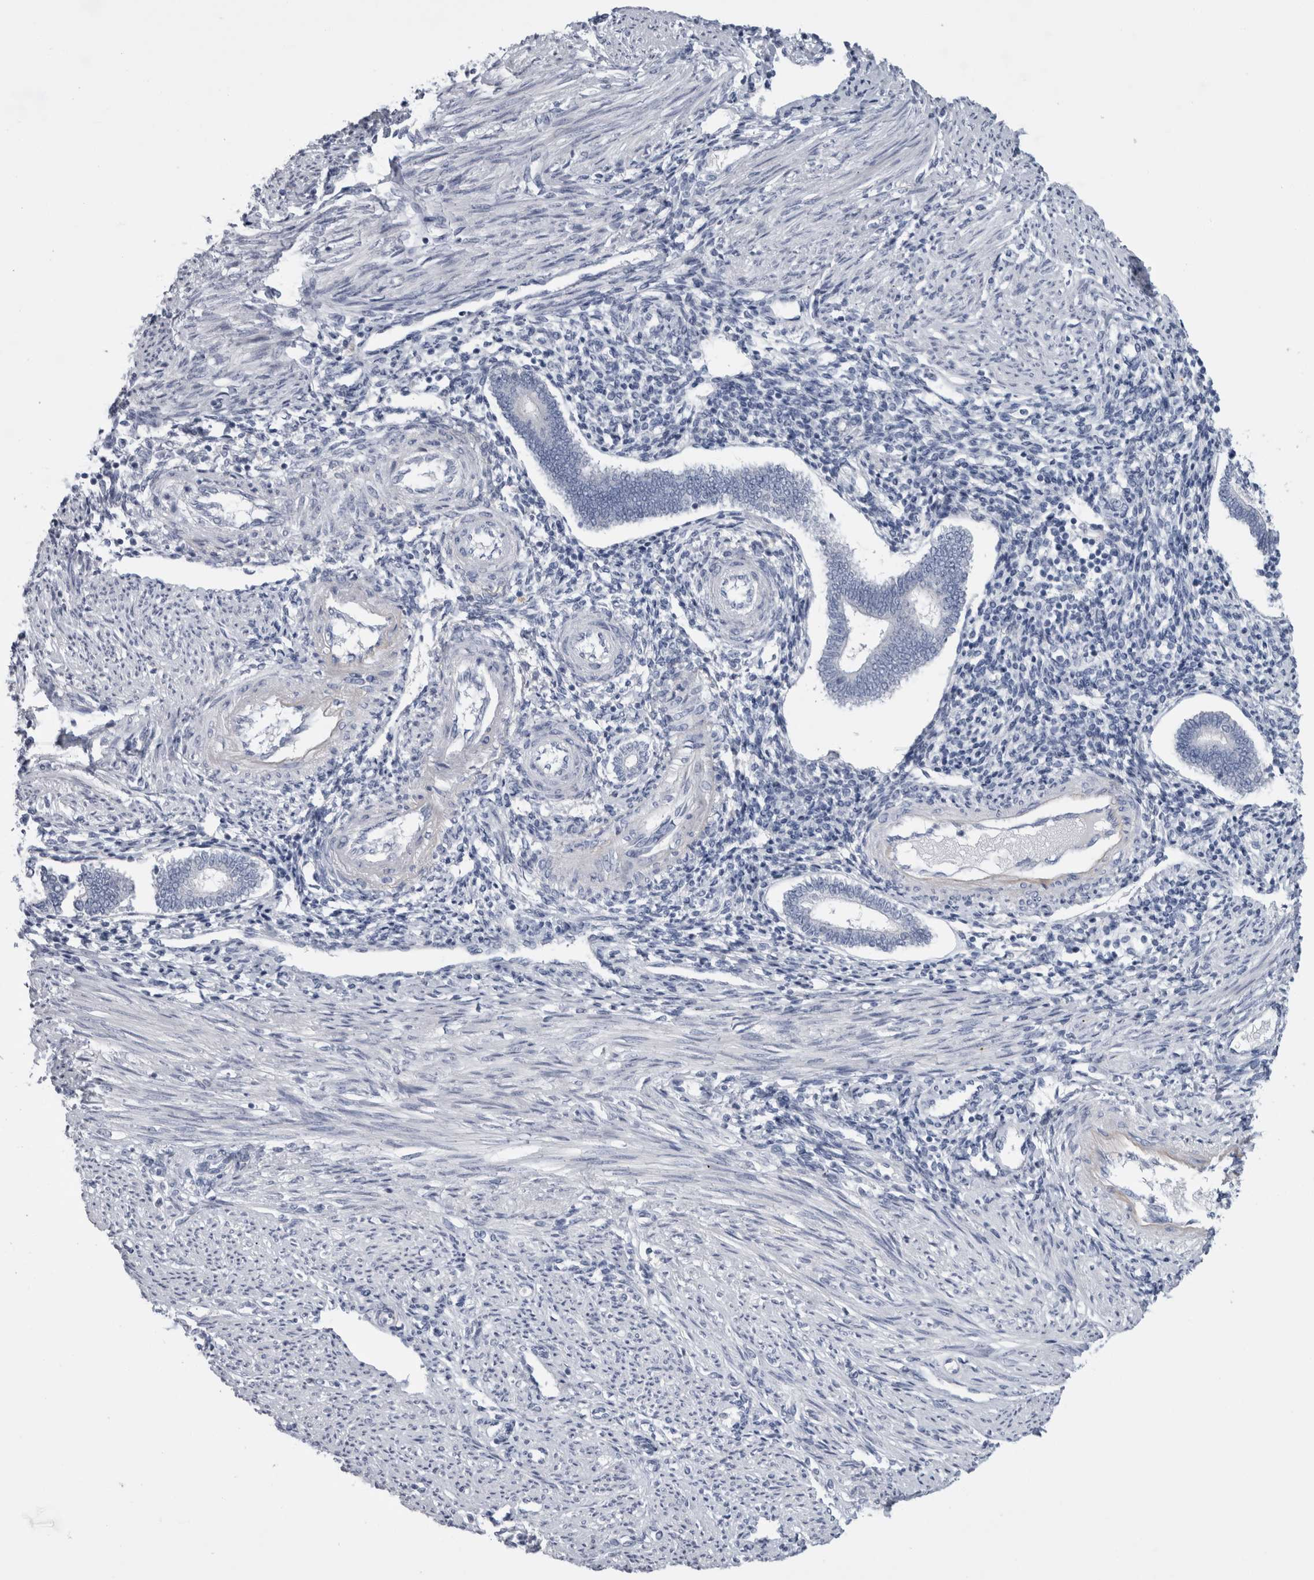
{"staining": {"intensity": "negative", "quantity": "none", "location": "none"}, "tissue": "endometrium", "cell_type": "Cells in endometrial stroma", "image_type": "normal", "snomed": [{"axis": "morphology", "description": "Normal tissue, NOS"}, {"axis": "topography", "description": "Endometrium"}], "caption": "The micrograph exhibits no significant expression in cells in endometrial stroma of endometrium. Brightfield microscopy of IHC stained with DAB (3,3'-diaminobenzidine) (brown) and hematoxylin (blue), captured at high magnification.", "gene": "ADAM2", "patient": {"sex": "female", "age": 42}}